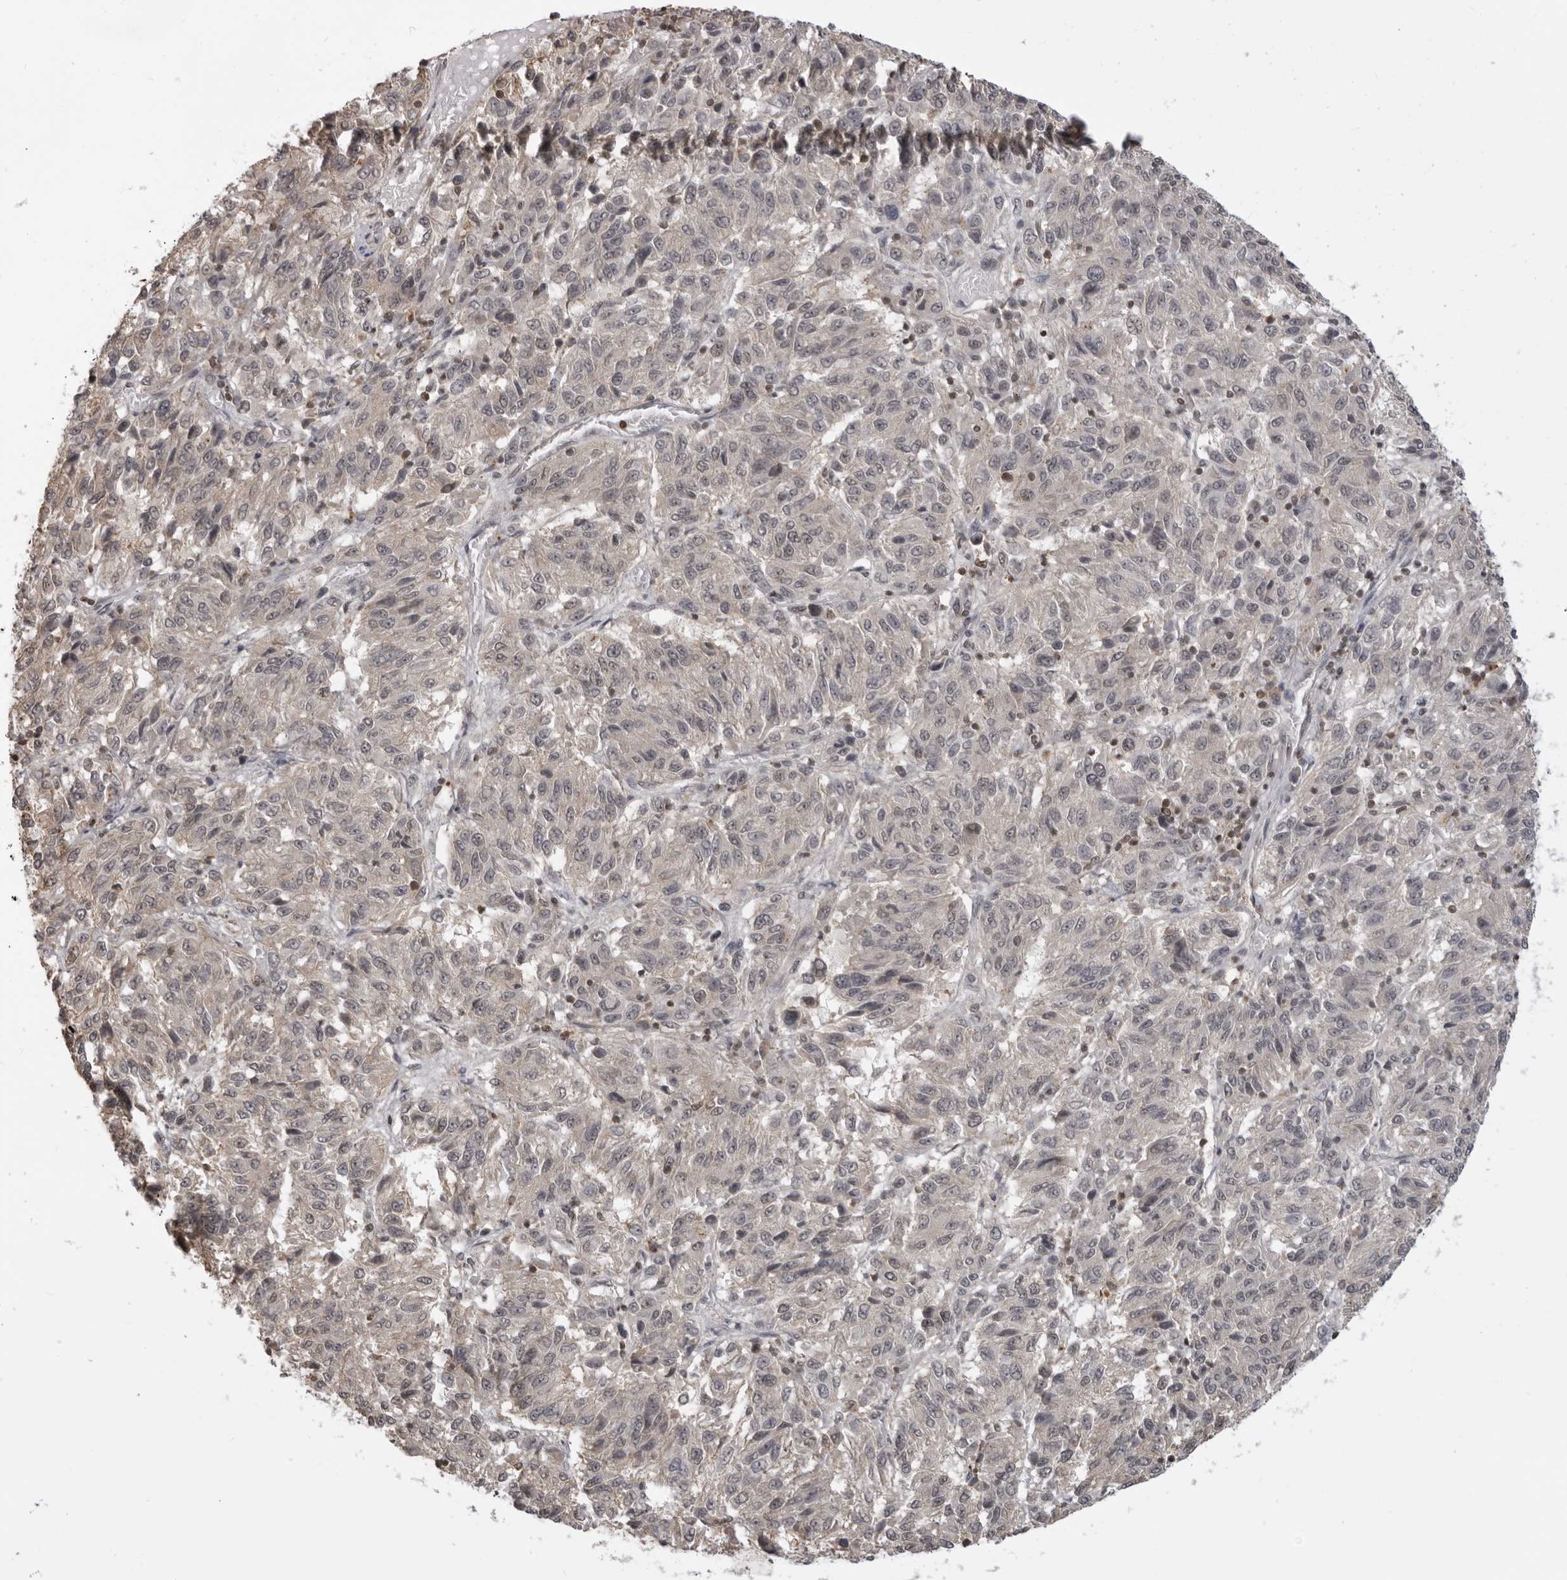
{"staining": {"intensity": "weak", "quantity": "25%-75%", "location": "cytoplasmic/membranous"}, "tissue": "melanoma", "cell_type": "Tumor cells", "image_type": "cancer", "snomed": [{"axis": "morphology", "description": "Malignant melanoma, NOS"}, {"axis": "topography", "description": "Skin"}], "caption": "Malignant melanoma stained for a protein reveals weak cytoplasmic/membranous positivity in tumor cells. The protein is stained brown, and the nuclei are stained in blue (DAB IHC with brightfield microscopy, high magnification).", "gene": "PDCL3", "patient": {"sex": "female", "age": 82}}